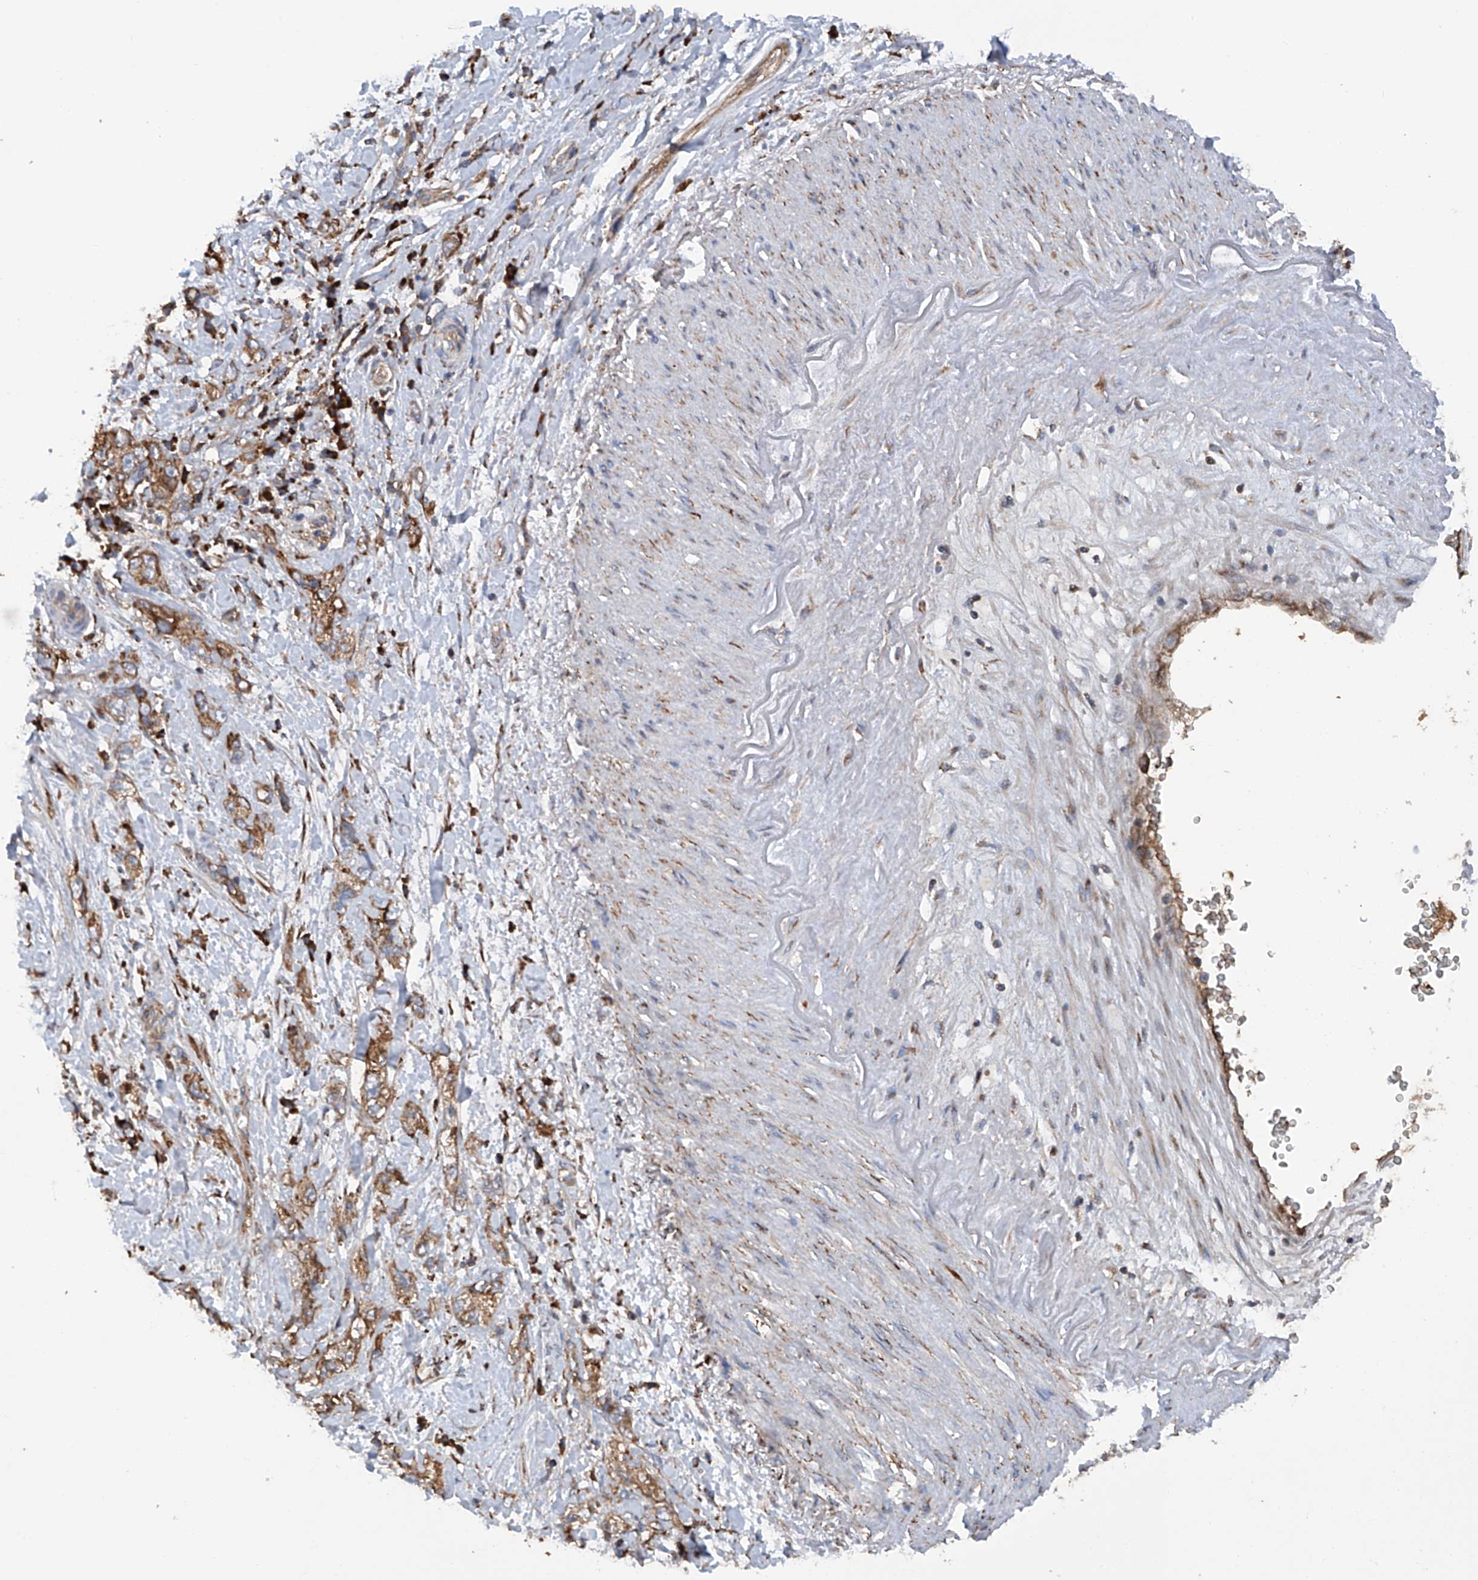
{"staining": {"intensity": "moderate", "quantity": ">75%", "location": "cytoplasmic/membranous"}, "tissue": "pancreatic cancer", "cell_type": "Tumor cells", "image_type": "cancer", "snomed": [{"axis": "morphology", "description": "Adenocarcinoma, NOS"}, {"axis": "topography", "description": "Pancreas"}], "caption": "Pancreatic cancer was stained to show a protein in brown. There is medium levels of moderate cytoplasmic/membranous positivity in approximately >75% of tumor cells.", "gene": "ASCC3", "patient": {"sex": "female", "age": 73}}